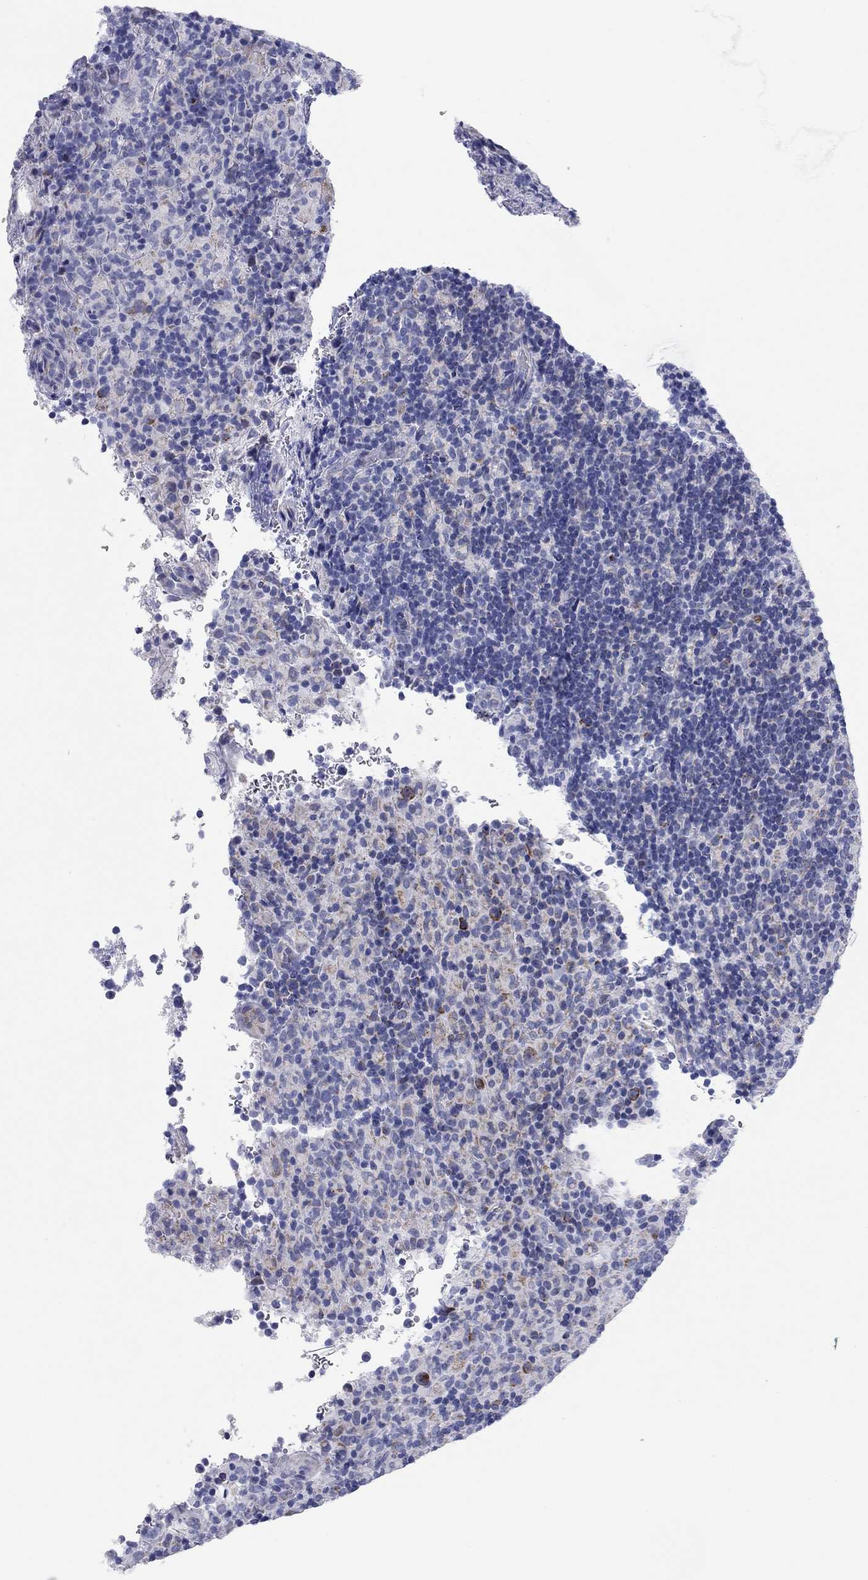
{"staining": {"intensity": "moderate", "quantity": "25%-75%", "location": "cytoplasmic/membranous"}, "tissue": "lymphoma", "cell_type": "Tumor cells", "image_type": "cancer", "snomed": [{"axis": "morphology", "description": "Hodgkin's disease, NOS"}, {"axis": "topography", "description": "Lymph node"}], "caption": "IHC of lymphoma shows medium levels of moderate cytoplasmic/membranous staining in approximately 25%-75% of tumor cells.", "gene": "CHI3L2", "patient": {"sex": "male", "age": 70}}